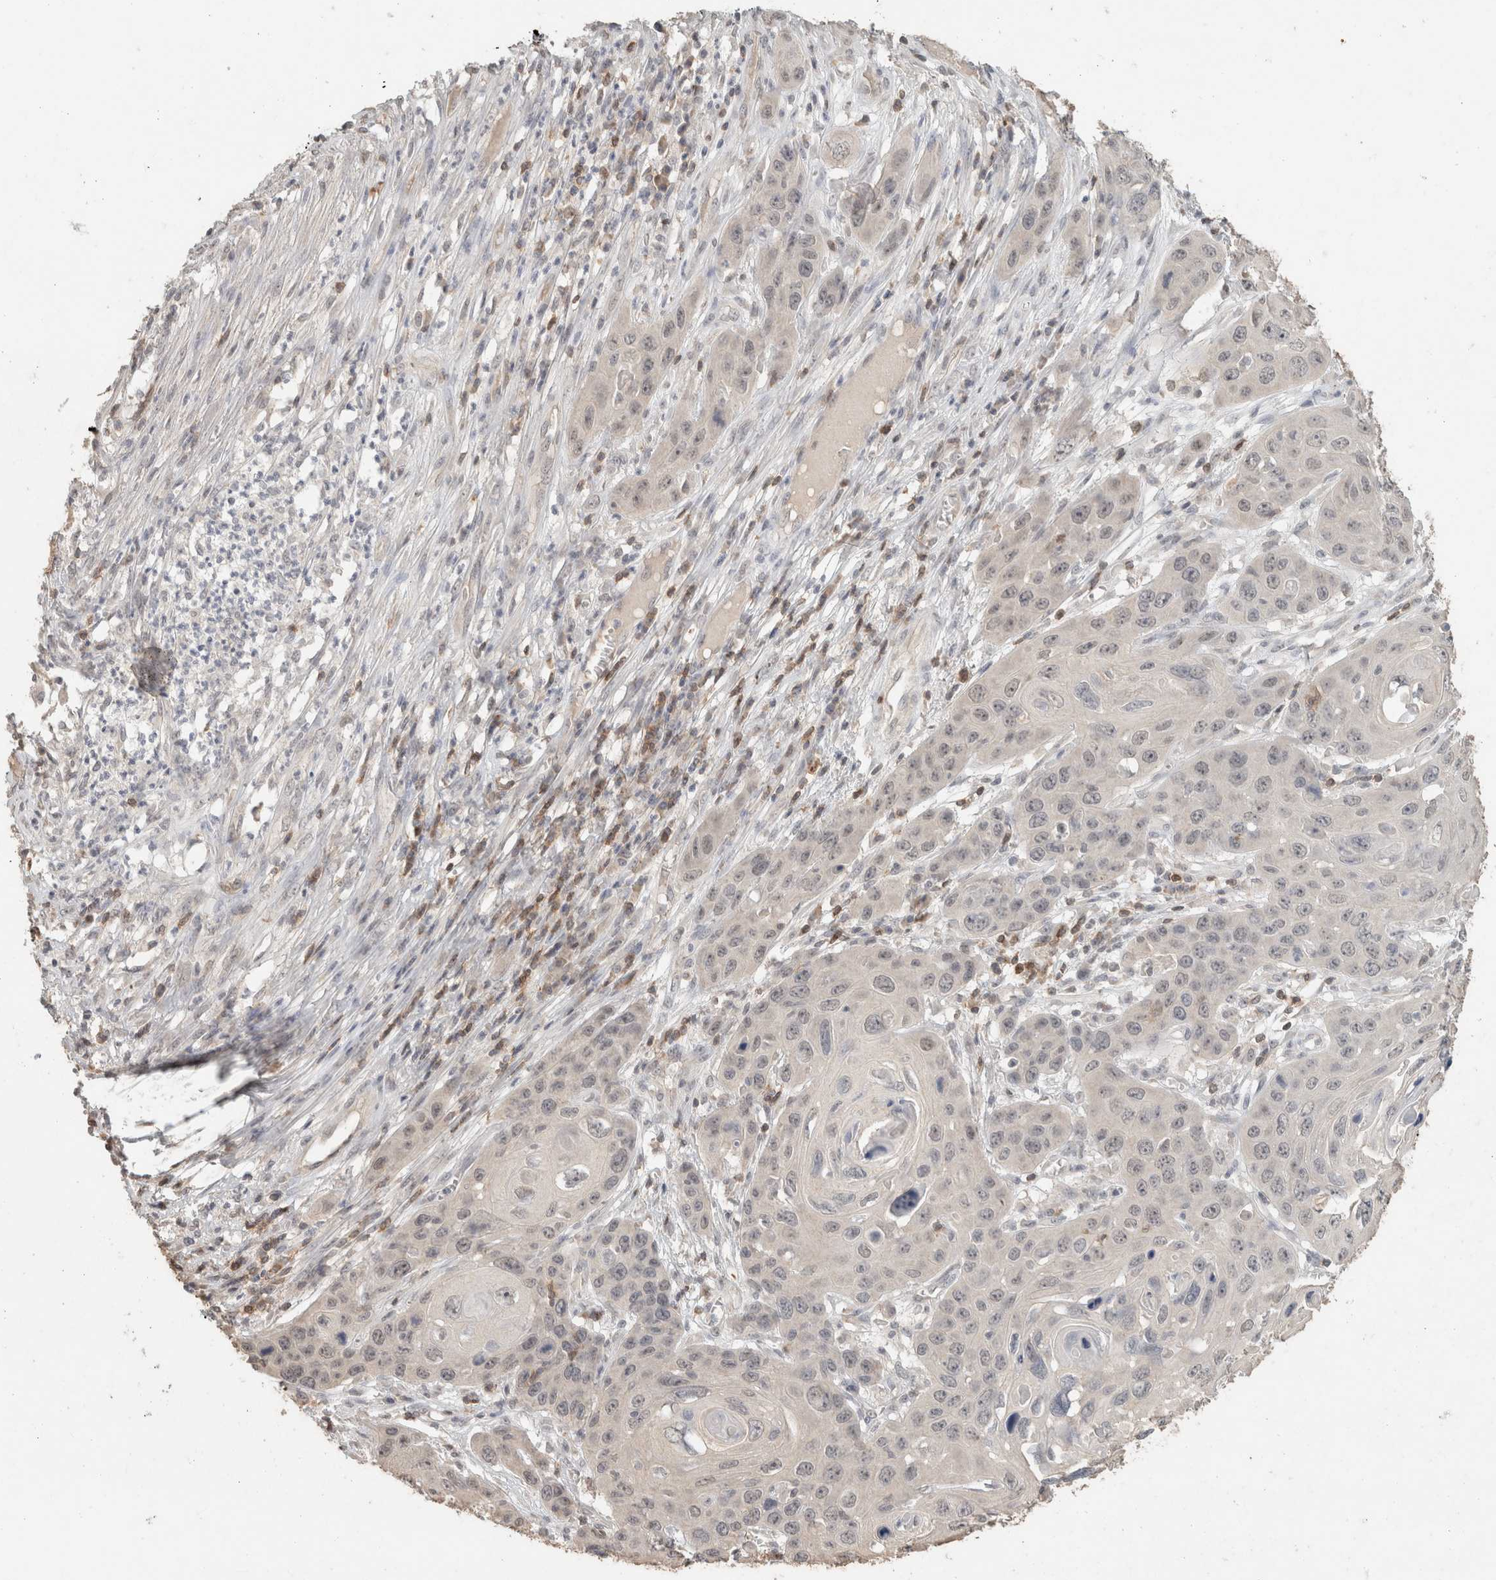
{"staining": {"intensity": "weak", "quantity": "25%-75%", "location": "nuclear"}, "tissue": "skin cancer", "cell_type": "Tumor cells", "image_type": "cancer", "snomed": [{"axis": "morphology", "description": "Squamous cell carcinoma, NOS"}, {"axis": "topography", "description": "Skin"}], "caption": "A high-resolution micrograph shows IHC staining of skin cancer, which demonstrates weak nuclear staining in approximately 25%-75% of tumor cells. The protein is stained brown, and the nuclei are stained in blue (DAB IHC with brightfield microscopy, high magnification).", "gene": "TRAT1", "patient": {"sex": "male", "age": 55}}